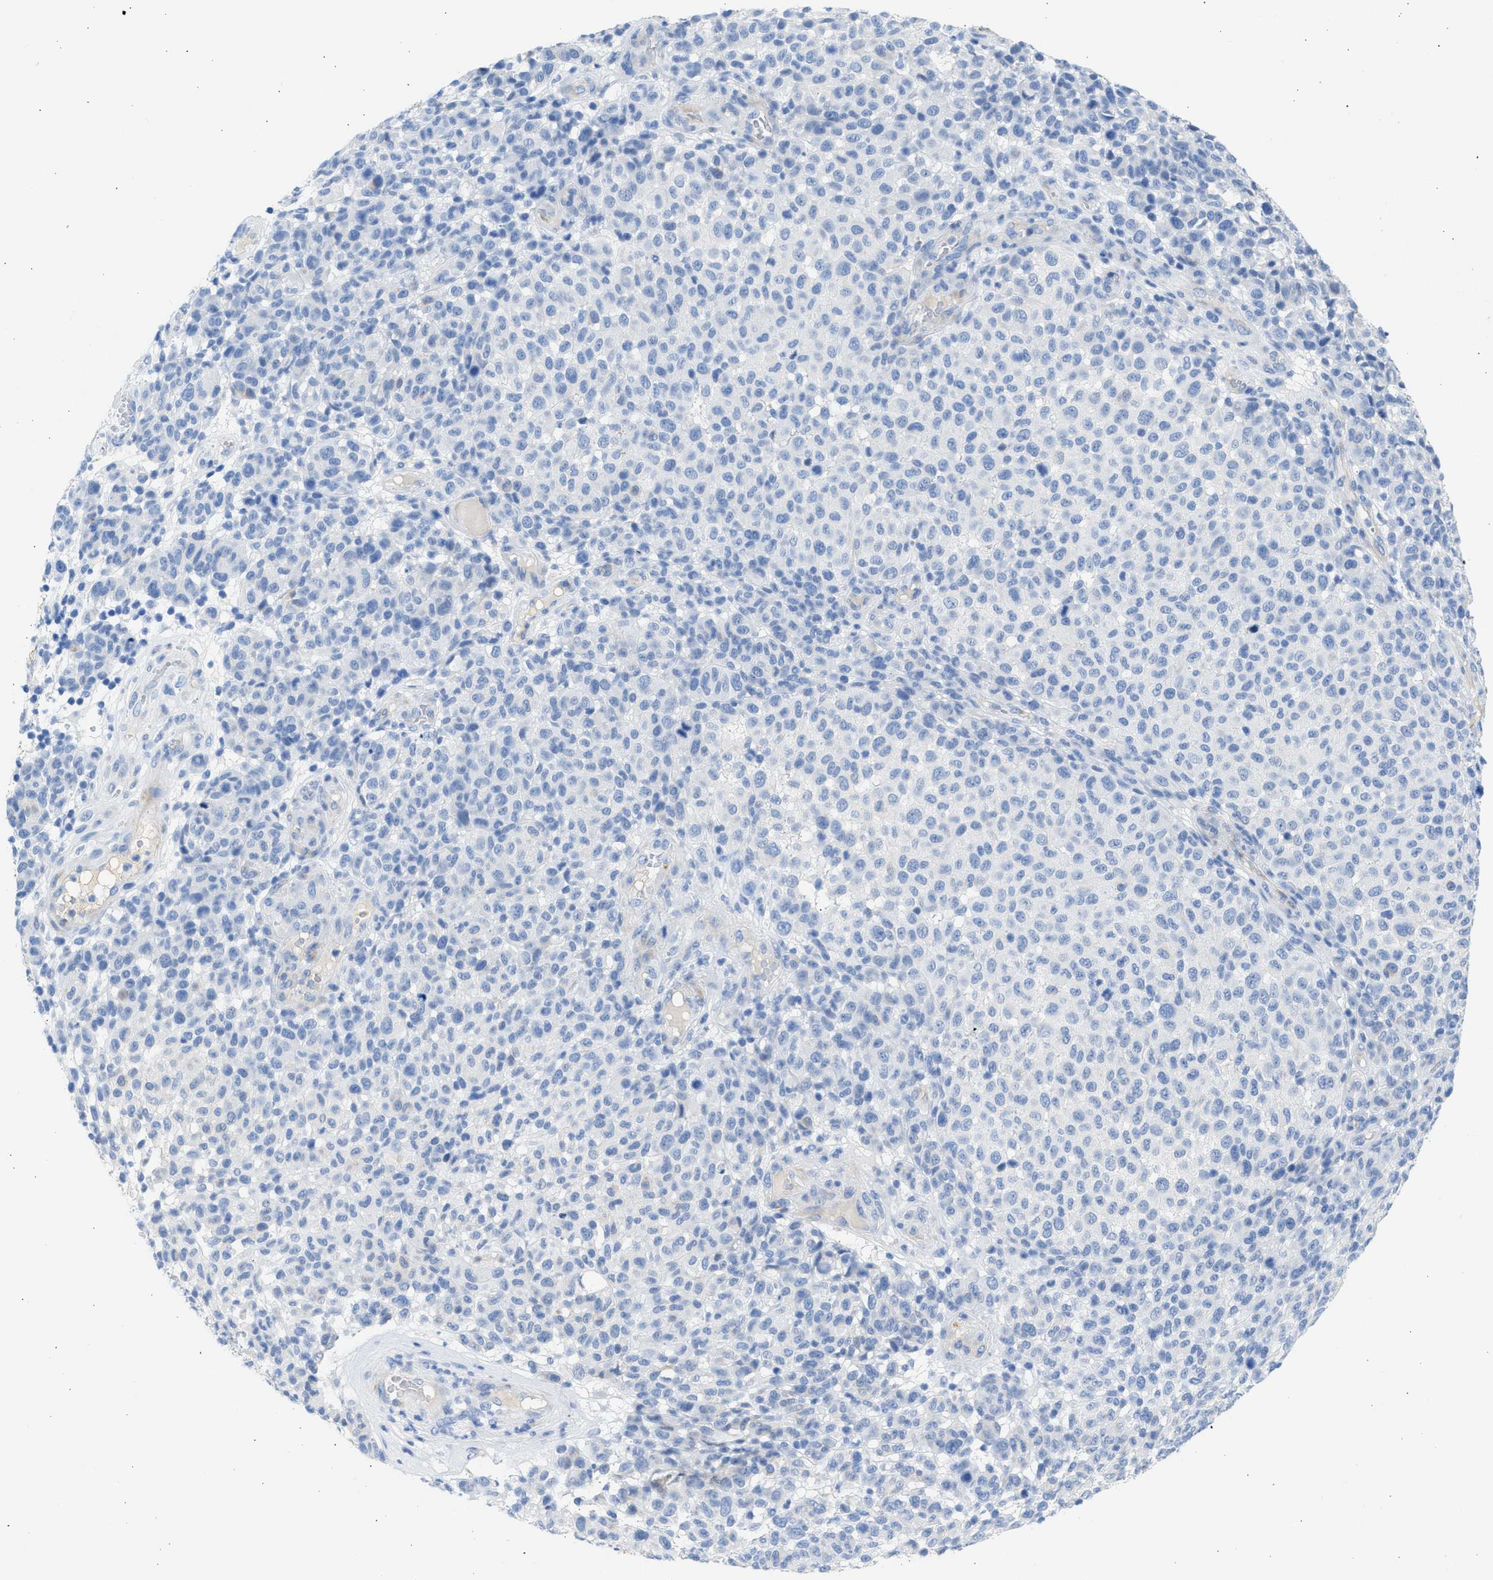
{"staining": {"intensity": "negative", "quantity": "none", "location": "none"}, "tissue": "melanoma", "cell_type": "Tumor cells", "image_type": "cancer", "snomed": [{"axis": "morphology", "description": "Malignant melanoma, NOS"}, {"axis": "topography", "description": "Skin"}], "caption": "Immunohistochemical staining of human malignant melanoma exhibits no significant positivity in tumor cells.", "gene": "SPATA3", "patient": {"sex": "male", "age": 59}}